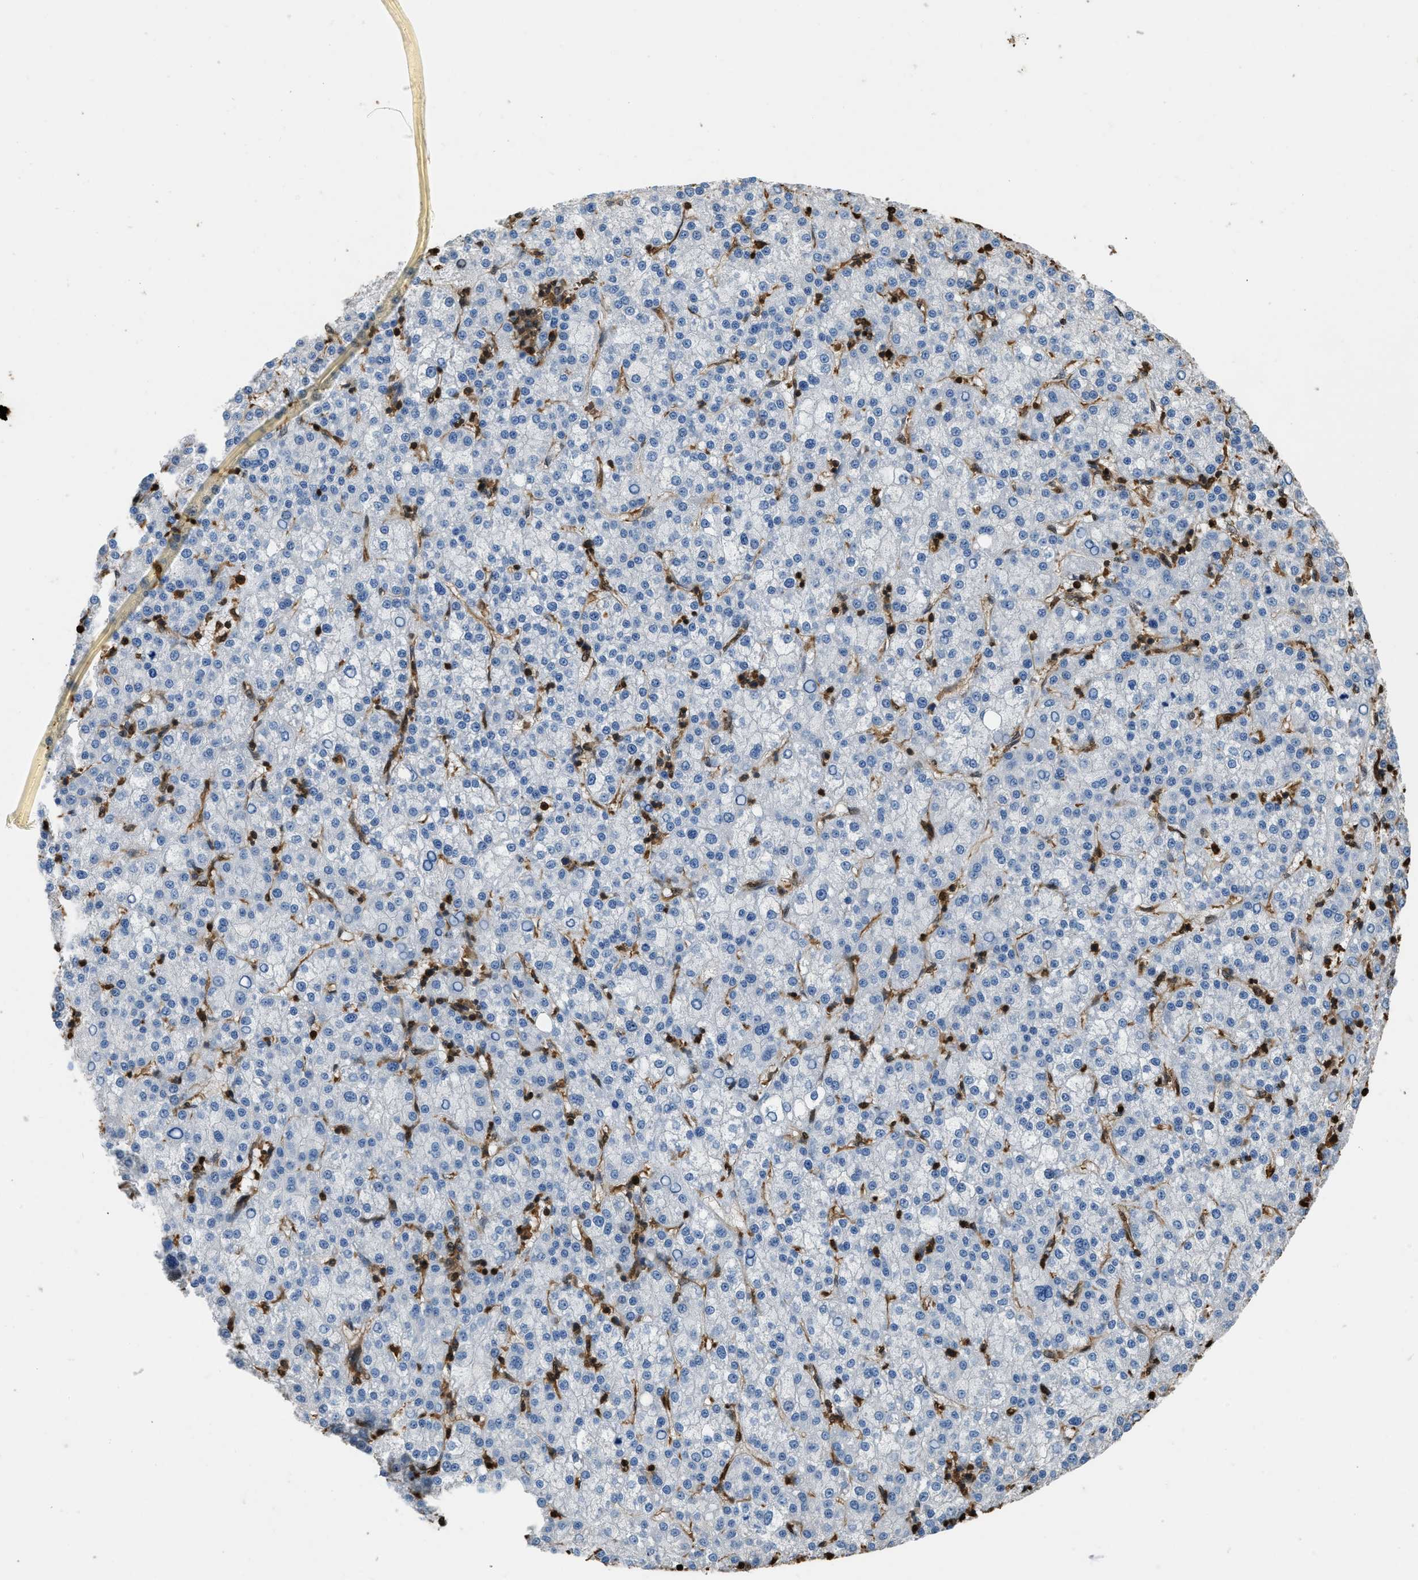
{"staining": {"intensity": "negative", "quantity": "none", "location": "none"}, "tissue": "liver cancer", "cell_type": "Tumor cells", "image_type": "cancer", "snomed": [{"axis": "morphology", "description": "Carcinoma, Hepatocellular, NOS"}, {"axis": "topography", "description": "Liver"}], "caption": "High power microscopy micrograph of an IHC photomicrograph of liver cancer, revealing no significant staining in tumor cells. The staining is performed using DAB brown chromogen with nuclei counter-stained in using hematoxylin.", "gene": "ARHGDIB", "patient": {"sex": "female", "age": 58}}